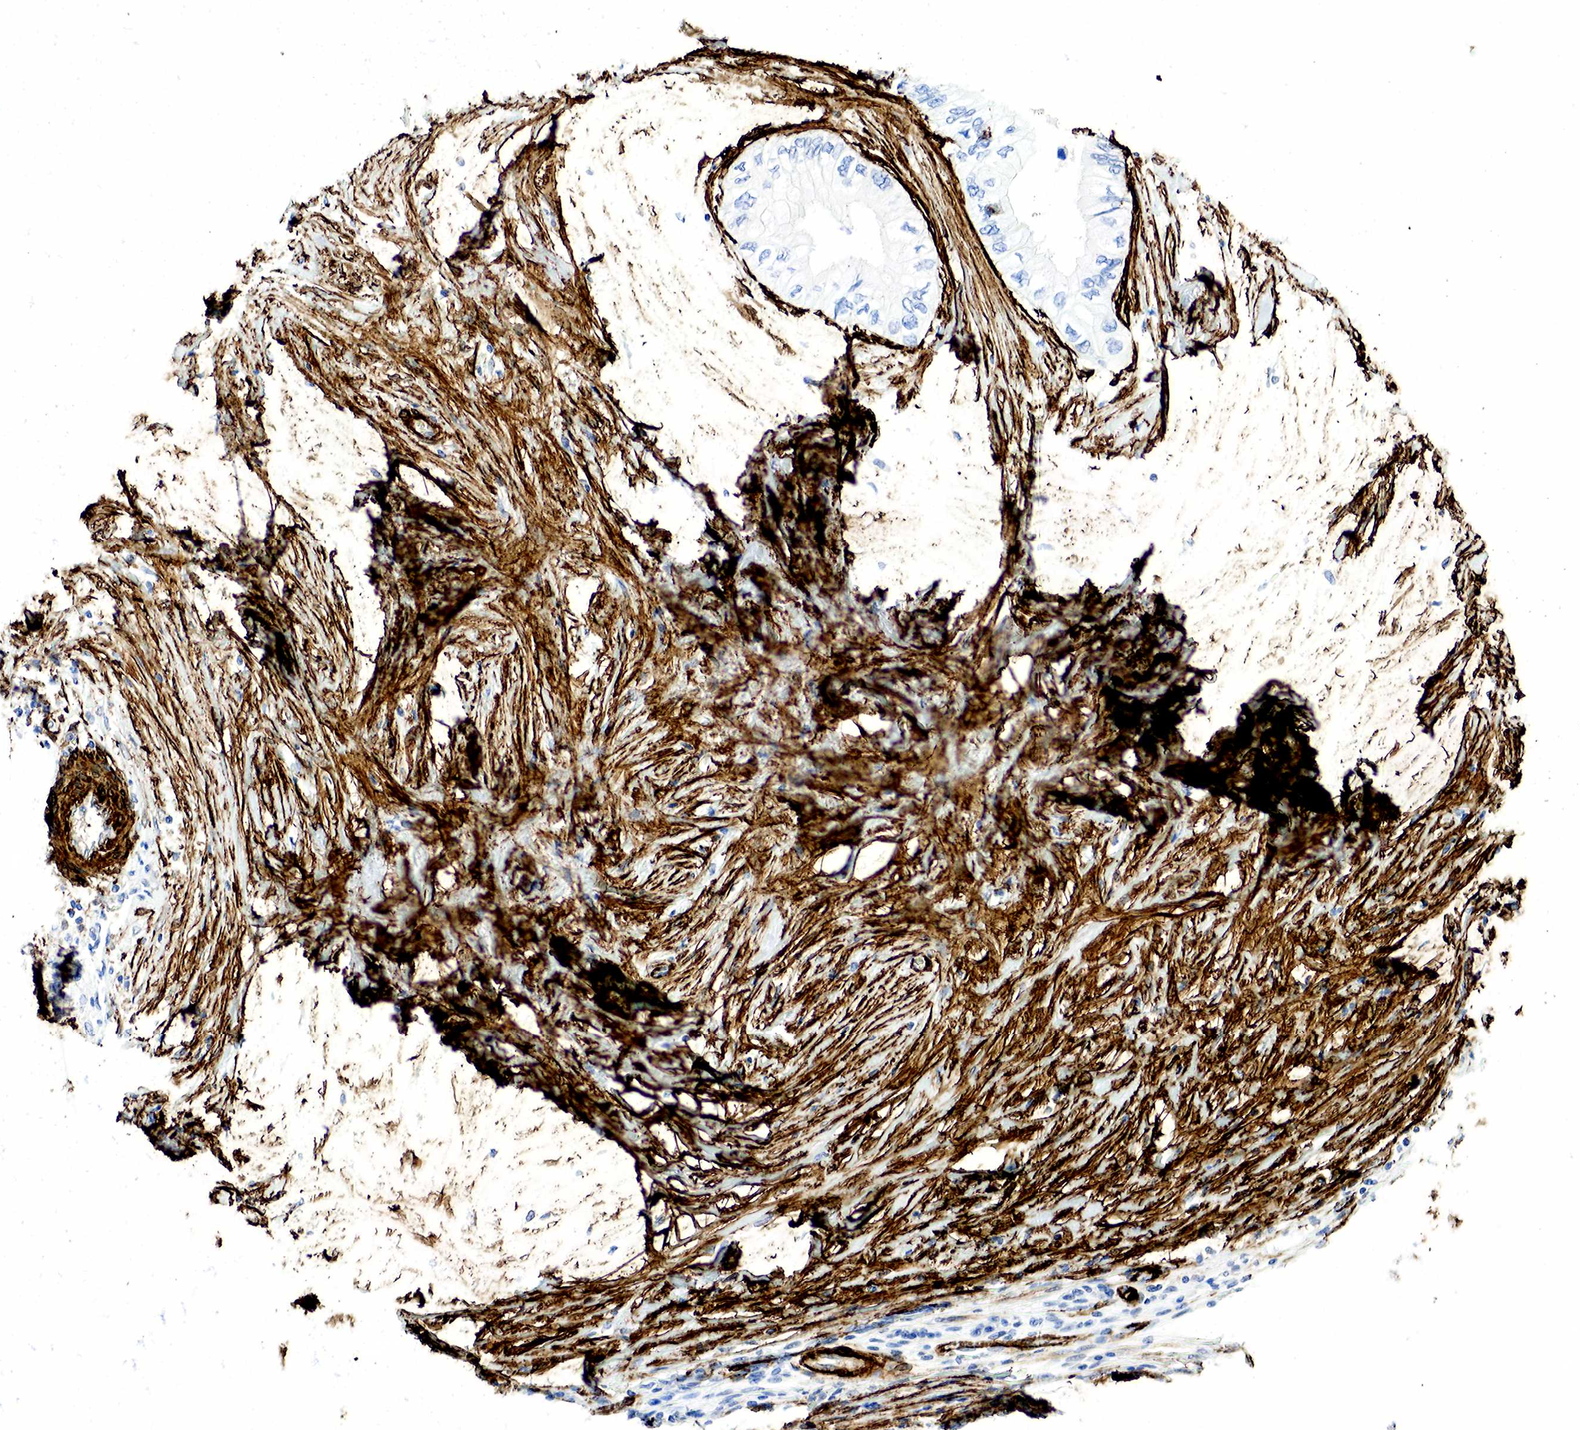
{"staining": {"intensity": "negative", "quantity": "none", "location": "none"}, "tissue": "pancreatic cancer", "cell_type": "Tumor cells", "image_type": "cancer", "snomed": [{"axis": "morphology", "description": "Adenocarcinoma, NOS"}, {"axis": "topography", "description": "Pancreas"}], "caption": "This is an IHC micrograph of pancreatic adenocarcinoma. There is no expression in tumor cells.", "gene": "ACTA2", "patient": {"sex": "female", "age": 66}}